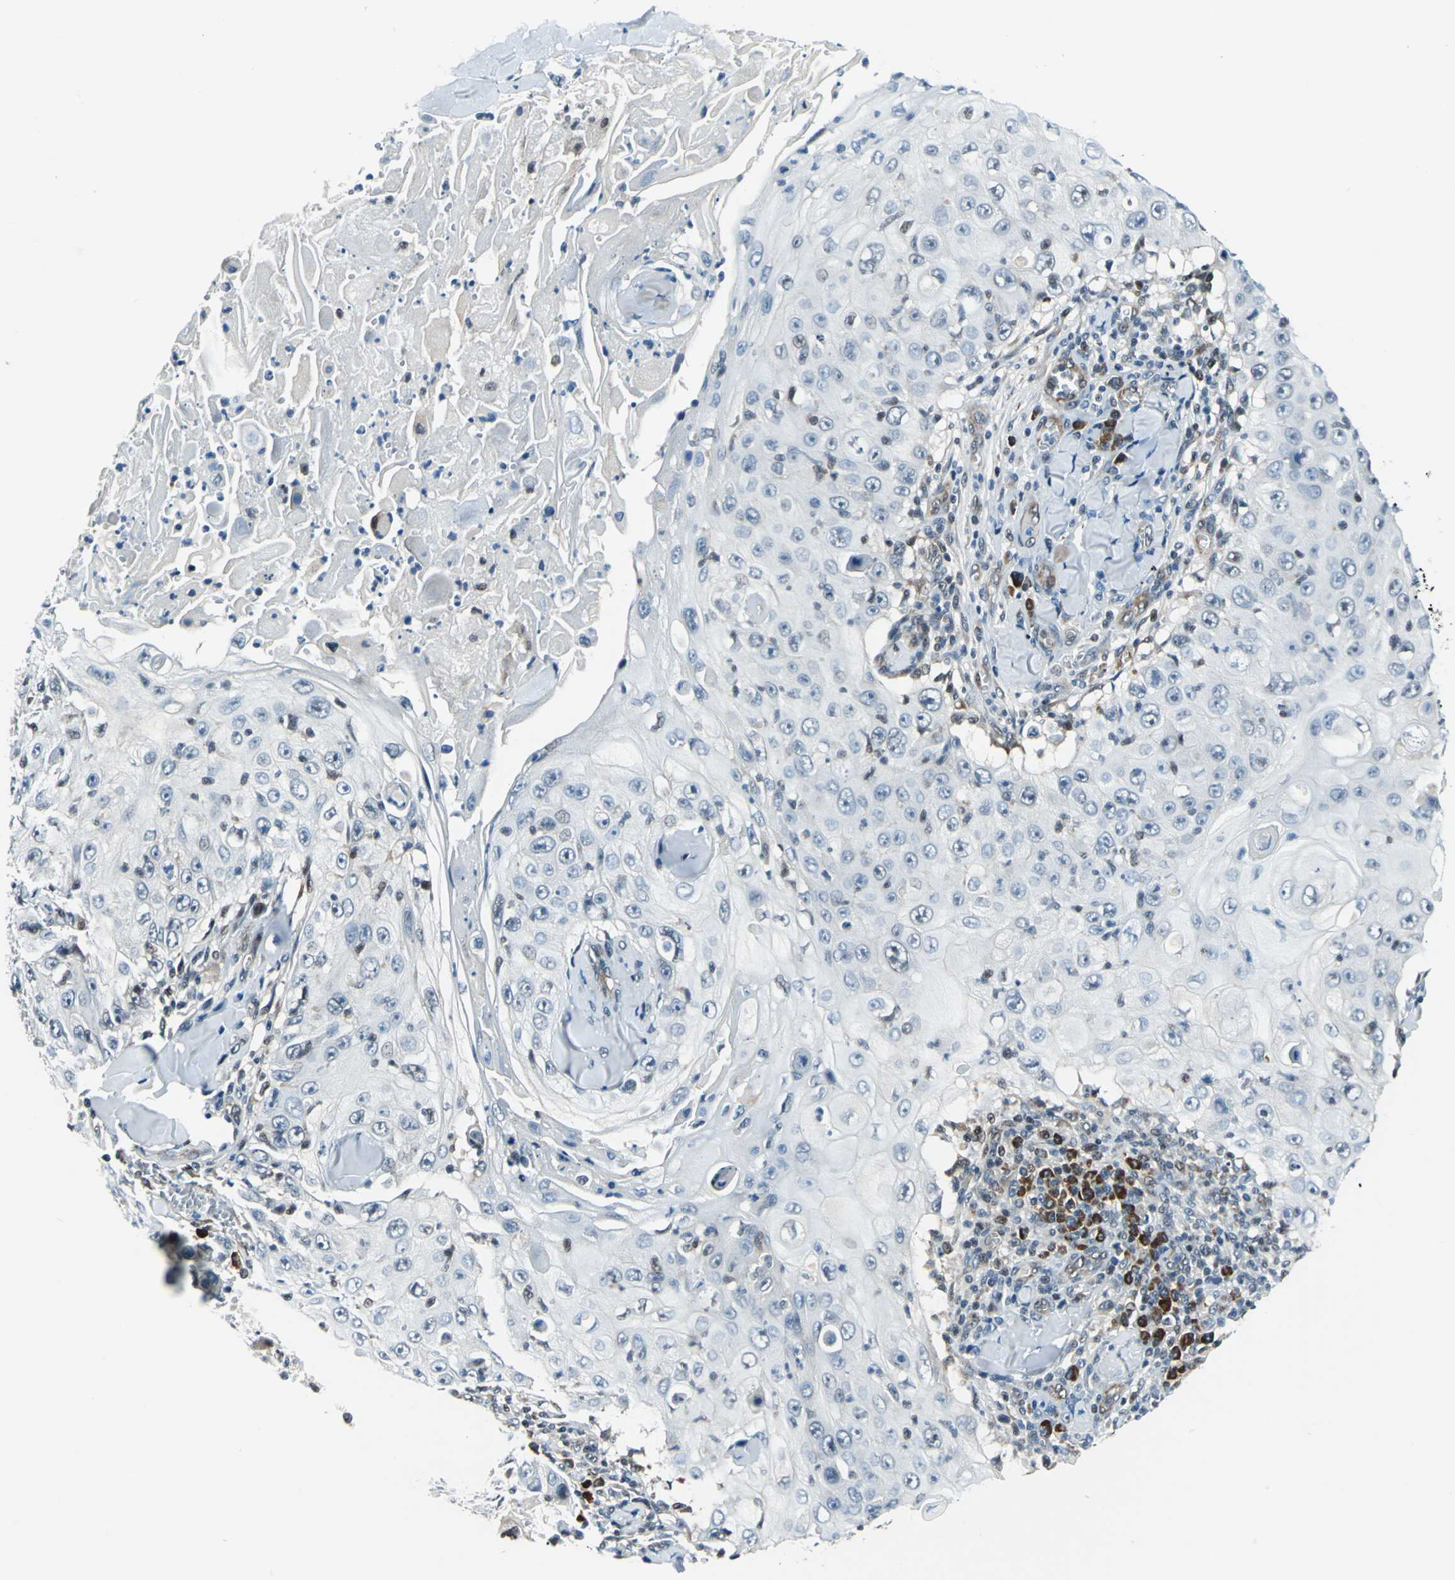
{"staining": {"intensity": "negative", "quantity": "none", "location": "none"}, "tissue": "skin cancer", "cell_type": "Tumor cells", "image_type": "cancer", "snomed": [{"axis": "morphology", "description": "Squamous cell carcinoma, NOS"}, {"axis": "topography", "description": "Skin"}], "caption": "Photomicrograph shows no protein expression in tumor cells of skin squamous cell carcinoma tissue.", "gene": "POLR3K", "patient": {"sex": "male", "age": 86}}